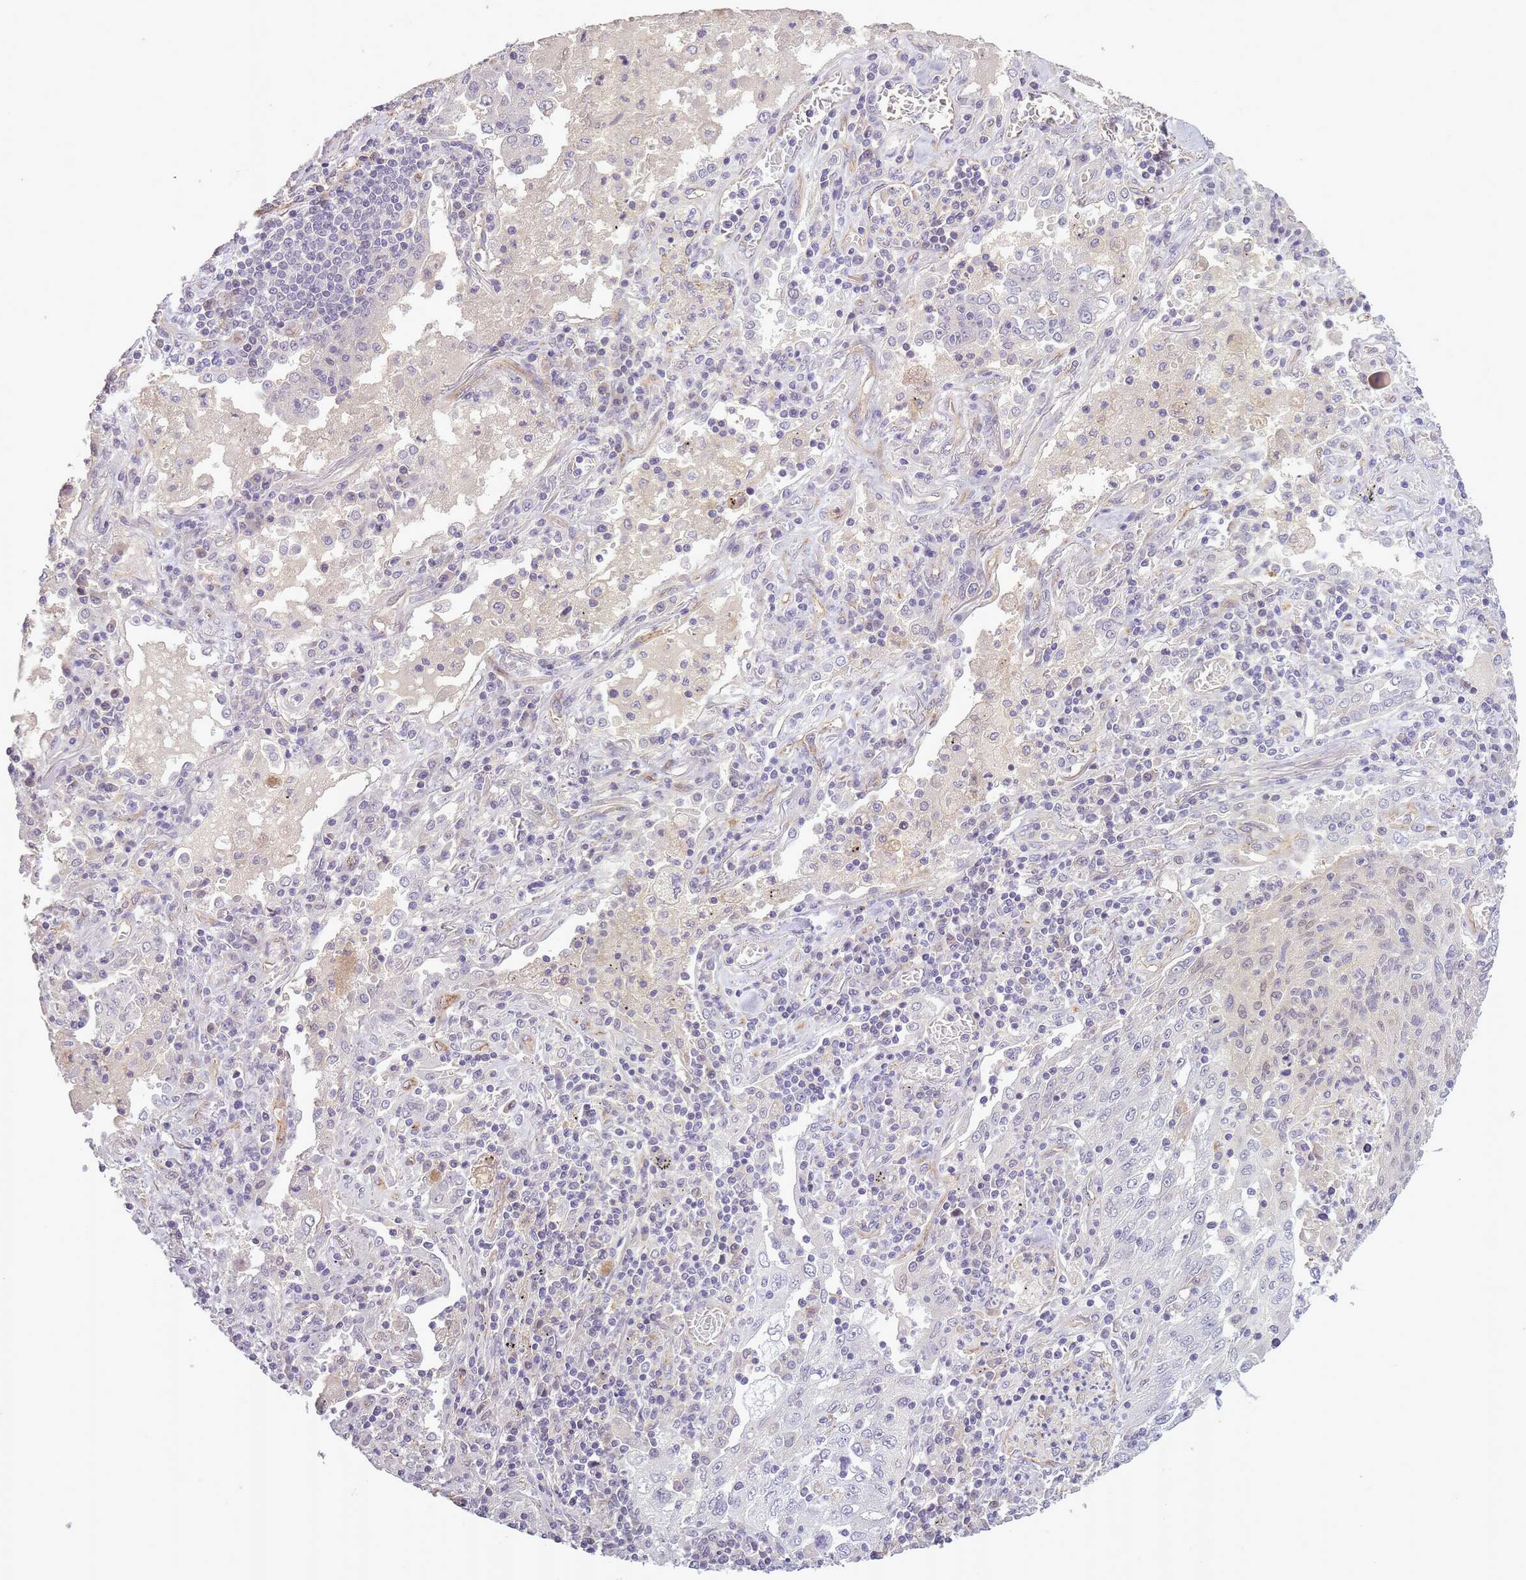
{"staining": {"intensity": "weak", "quantity": "<25%", "location": "nuclear"}, "tissue": "lung cancer", "cell_type": "Tumor cells", "image_type": "cancer", "snomed": [{"axis": "morphology", "description": "Squamous cell carcinoma, NOS"}, {"axis": "topography", "description": "Lung"}], "caption": "Tumor cells show no significant protein staining in lung cancer (squamous cell carcinoma).", "gene": "SLC8A2", "patient": {"sex": "female", "age": 66}}